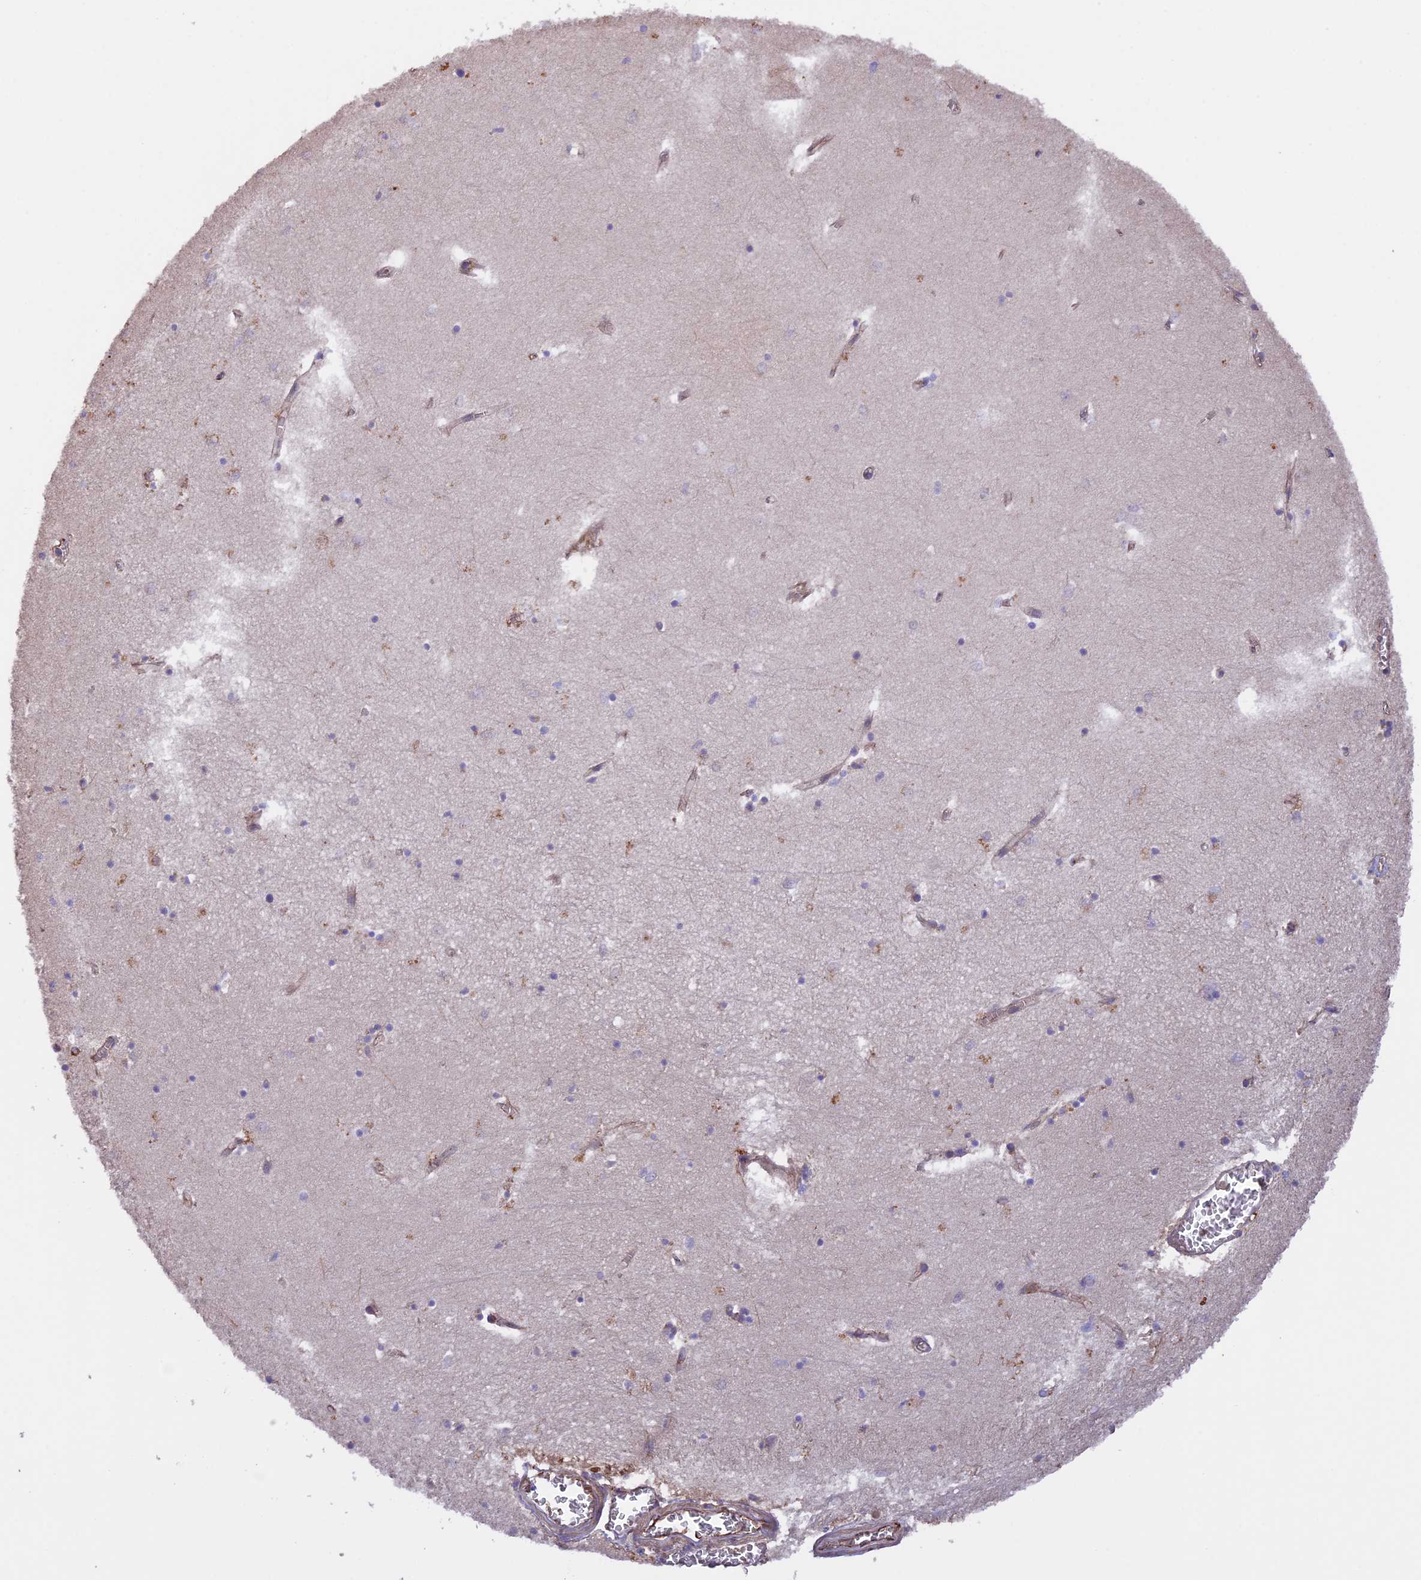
{"staining": {"intensity": "negative", "quantity": "none", "location": "none"}, "tissue": "hippocampus", "cell_type": "Glial cells", "image_type": "normal", "snomed": [{"axis": "morphology", "description": "Normal tissue, NOS"}, {"axis": "topography", "description": "Hippocampus"}], "caption": "Hippocampus stained for a protein using IHC demonstrates no expression glial cells.", "gene": "GAS8", "patient": {"sex": "female", "age": 64}}